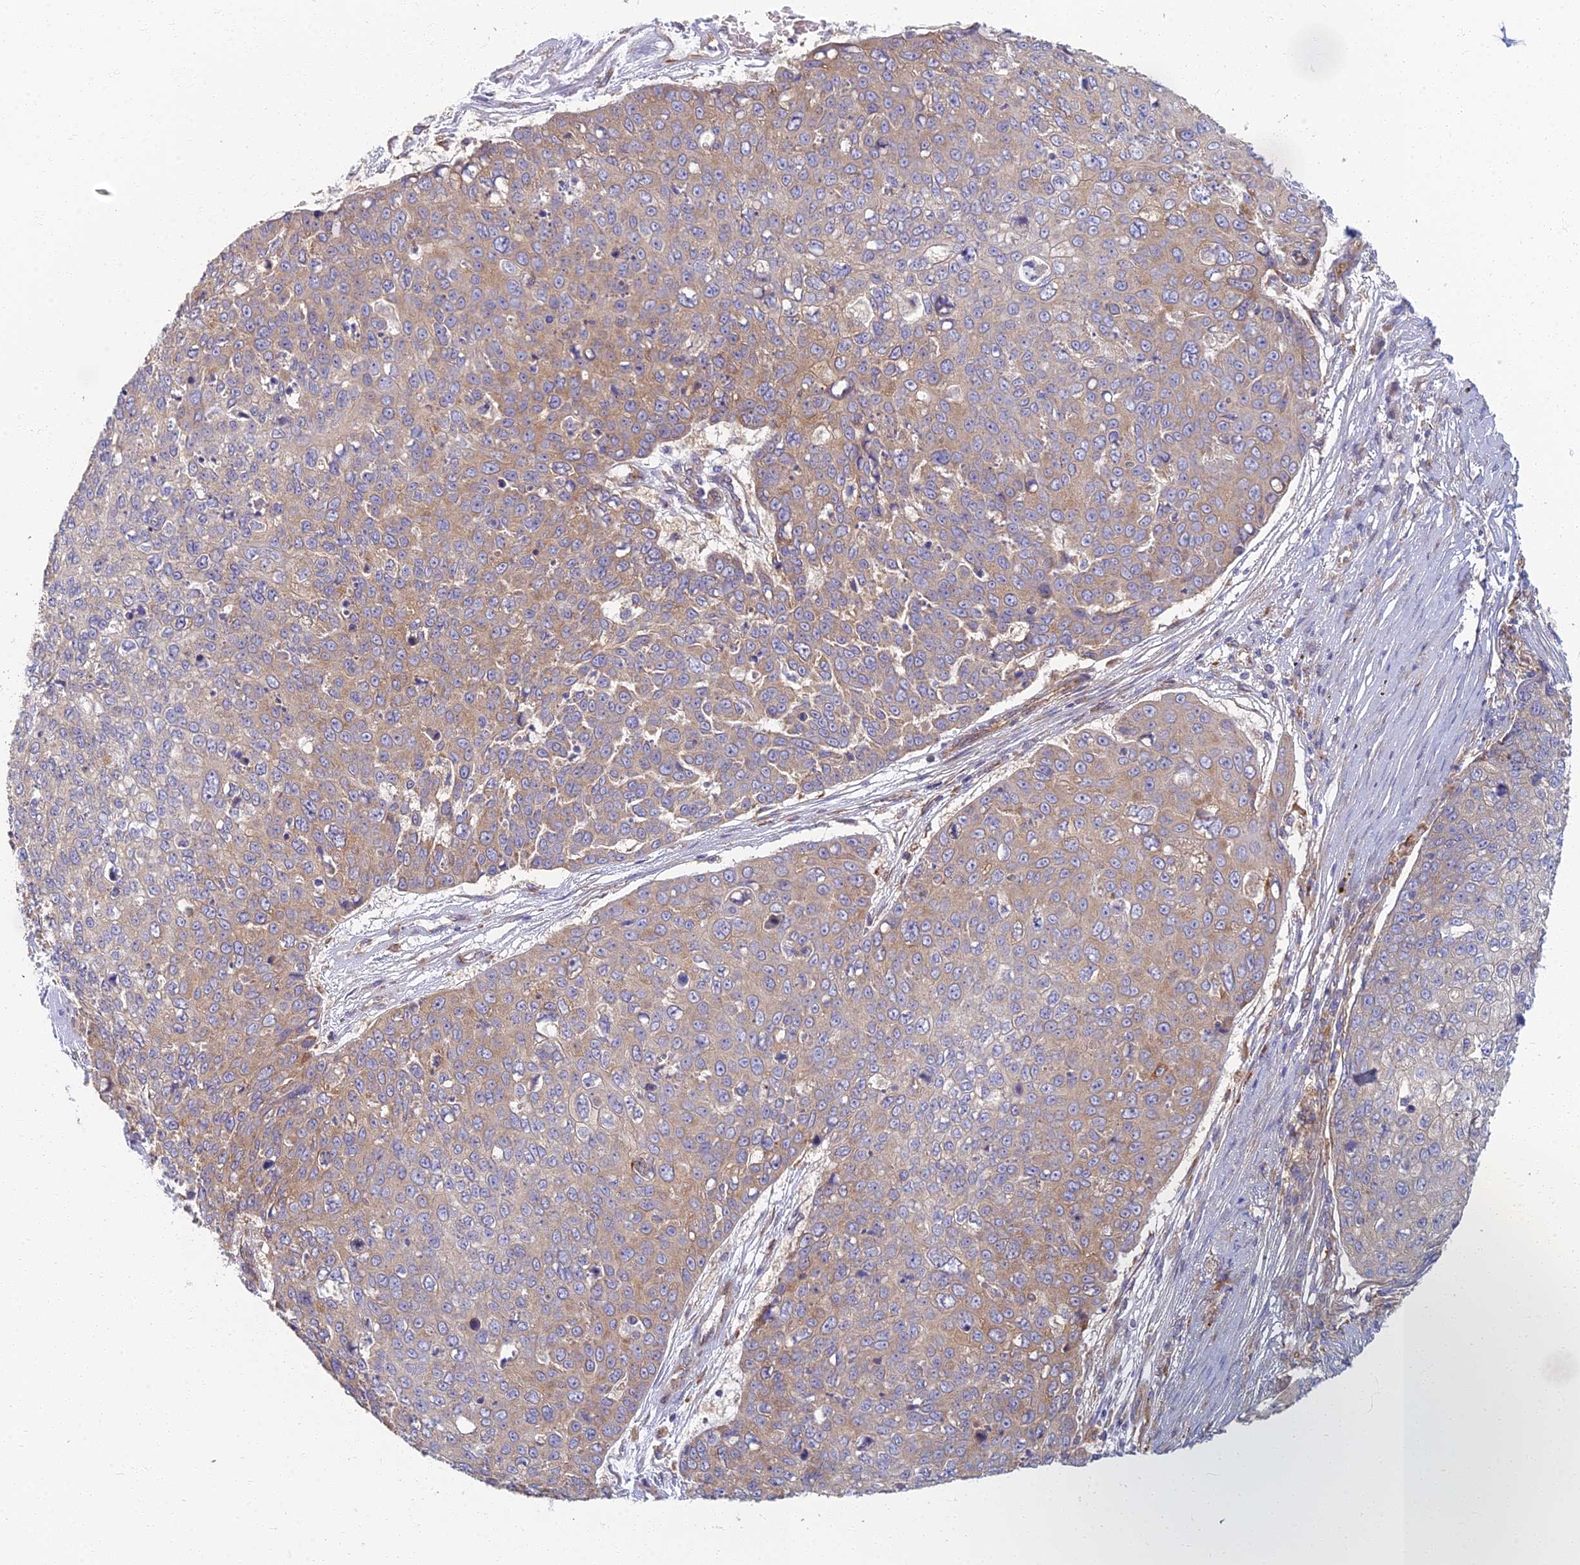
{"staining": {"intensity": "weak", "quantity": "25%-75%", "location": "cytoplasmic/membranous"}, "tissue": "skin cancer", "cell_type": "Tumor cells", "image_type": "cancer", "snomed": [{"axis": "morphology", "description": "Squamous cell carcinoma, NOS"}, {"axis": "topography", "description": "Skin"}], "caption": "Brown immunohistochemical staining in skin squamous cell carcinoma demonstrates weak cytoplasmic/membranous positivity in approximately 25%-75% of tumor cells.", "gene": "RBSN", "patient": {"sex": "male", "age": 71}}